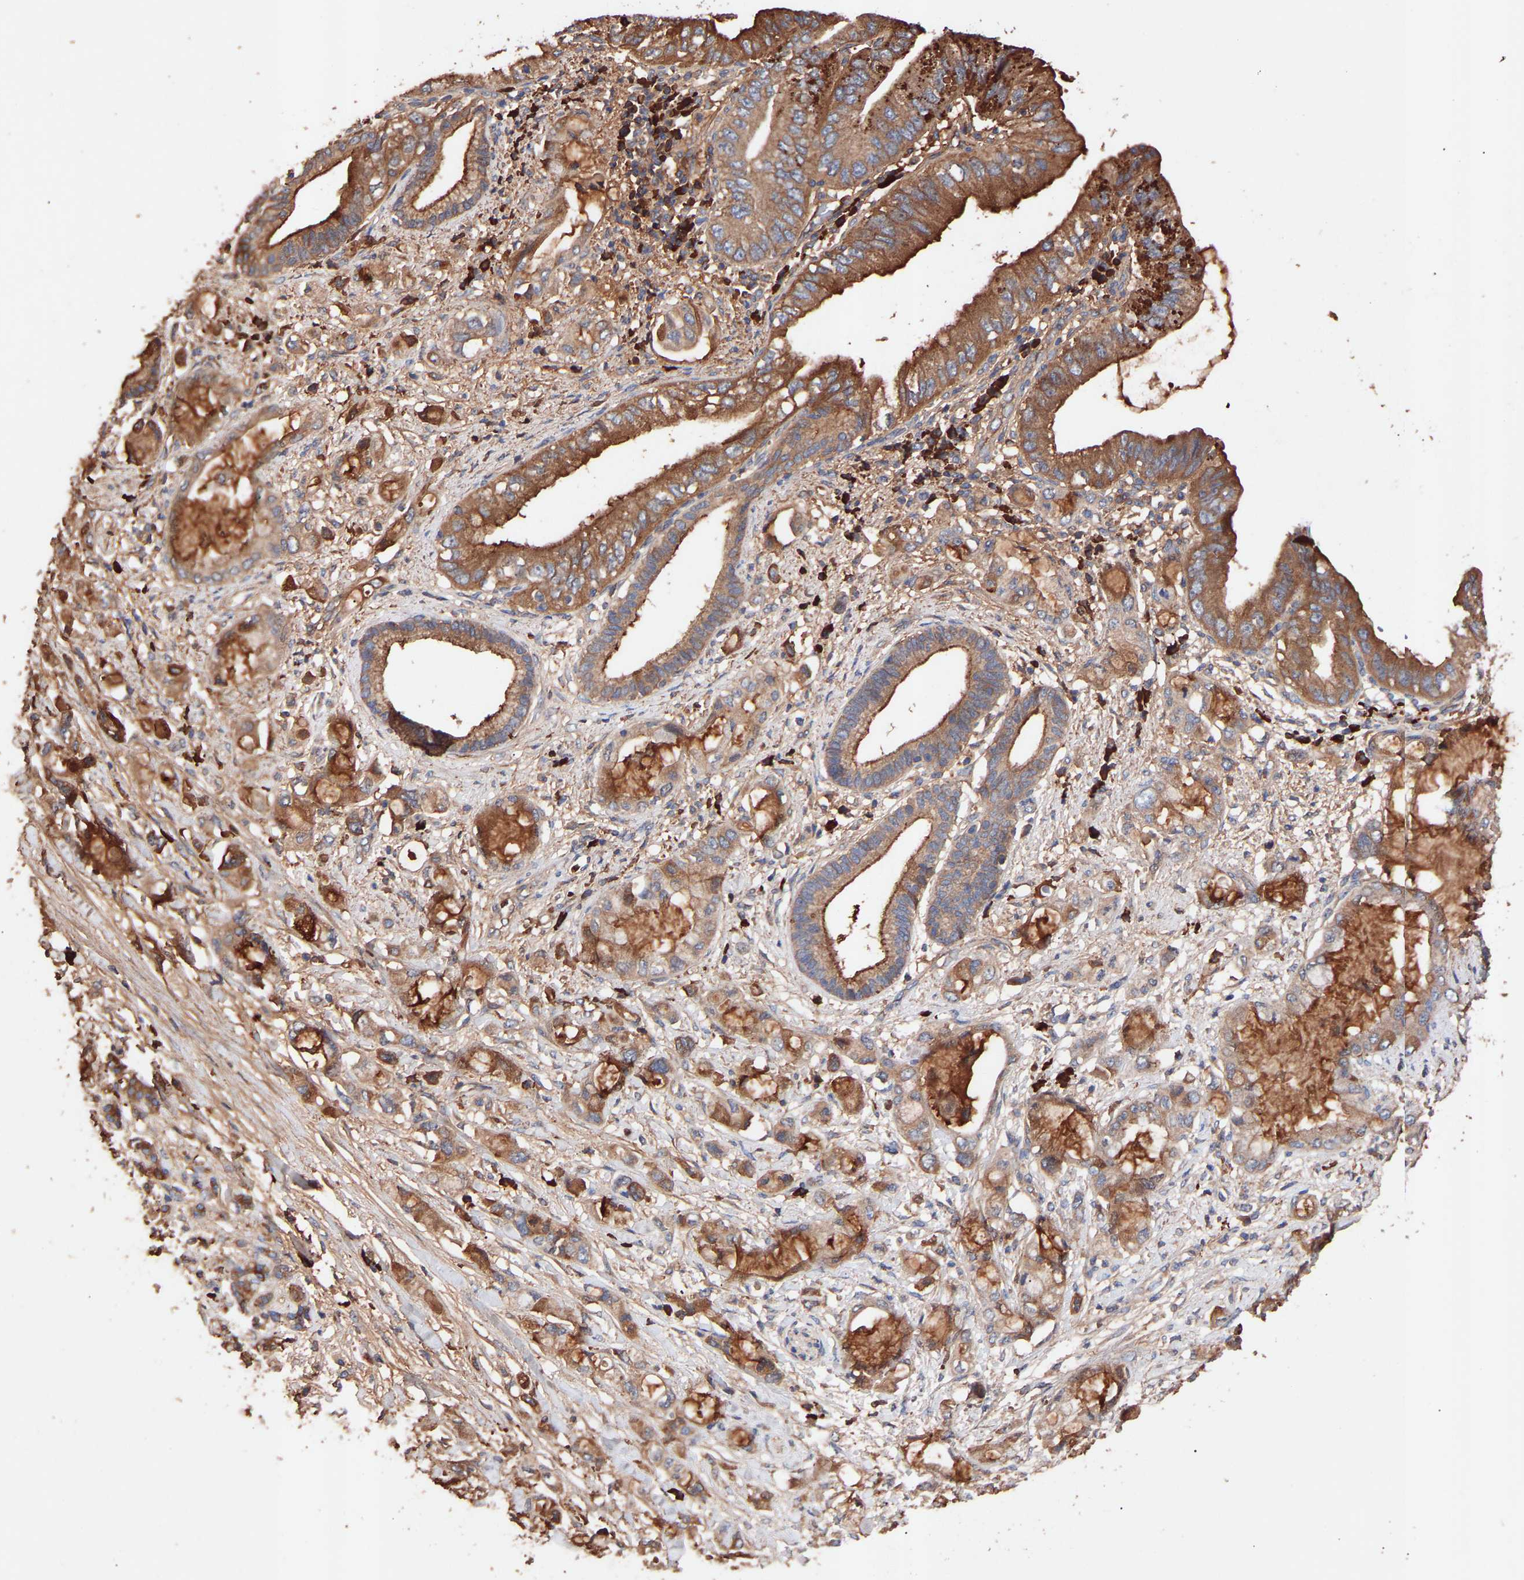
{"staining": {"intensity": "moderate", "quantity": ">75%", "location": "cytoplasmic/membranous"}, "tissue": "pancreatic cancer", "cell_type": "Tumor cells", "image_type": "cancer", "snomed": [{"axis": "morphology", "description": "Adenocarcinoma, NOS"}, {"axis": "topography", "description": "Pancreas"}], "caption": "There is medium levels of moderate cytoplasmic/membranous staining in tumor cells of pancreatic cancer (adenocarcinoma), as demonstrated by immunohistochemical staining (brown color).", "gene": "TMEM268", "patient": {"sex": "female", "age": 56}}